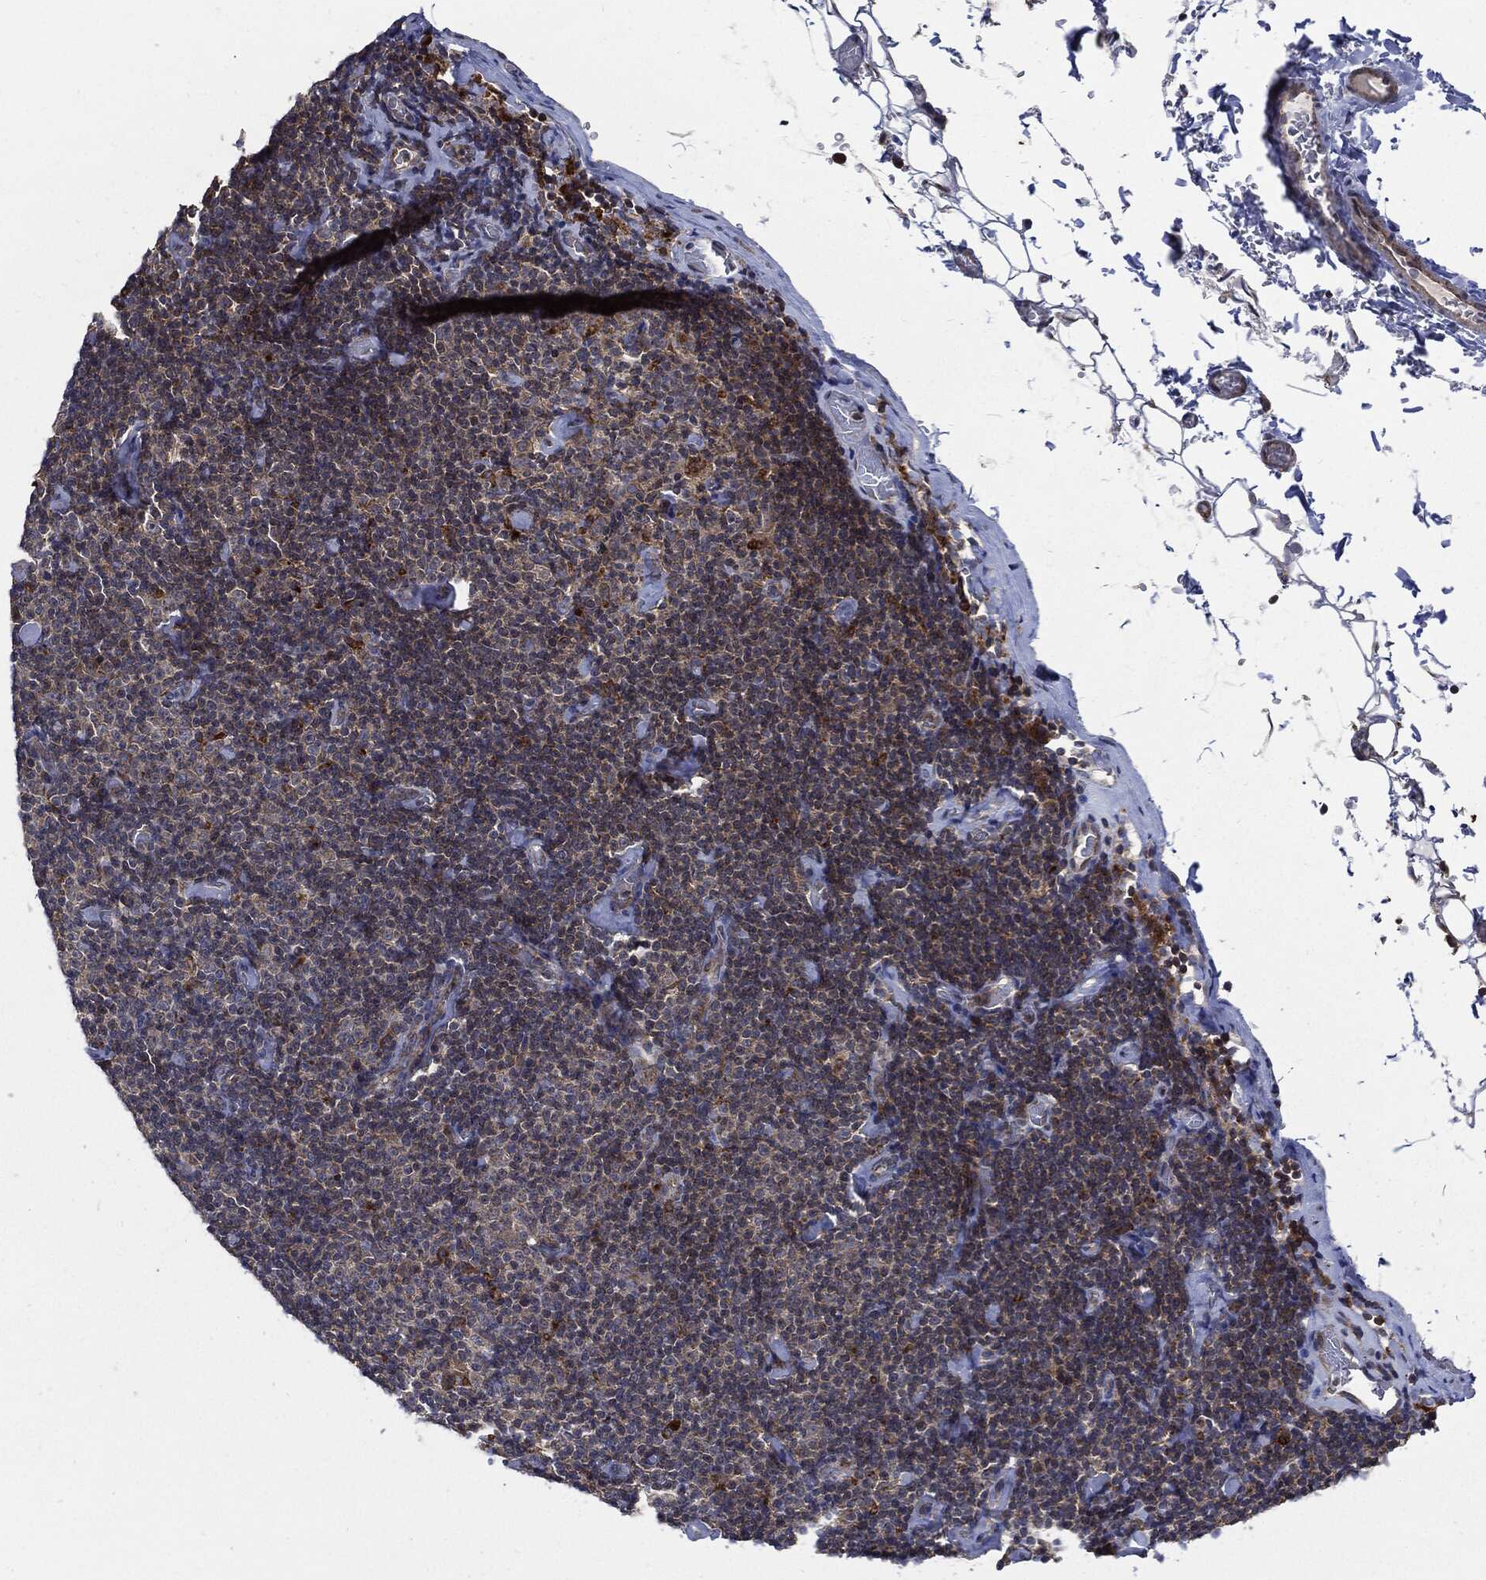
{"staining": {"intensity": "weak", "quantity": "25%-75%", "location": "cytoplasmic/membranous"}, "tissue": "lymphoma", "cell_type": "Tumor cells", "image_type": "cancer", "snomed": [{"axis": "morphology", "description": "Malignant lymphoma, non-Hodgkin's type, Low grade"}, {"axis": "topography", "description": "Lymph node"}], "caption": "Human lymphoma stained for a protein (brown) exhibits weak cytoplasmic/membranous positive expression in approximately 25%-75% of tumor cells.", "gene": "SLC31A2", "patient": {"sex": "male", "age": 81}}